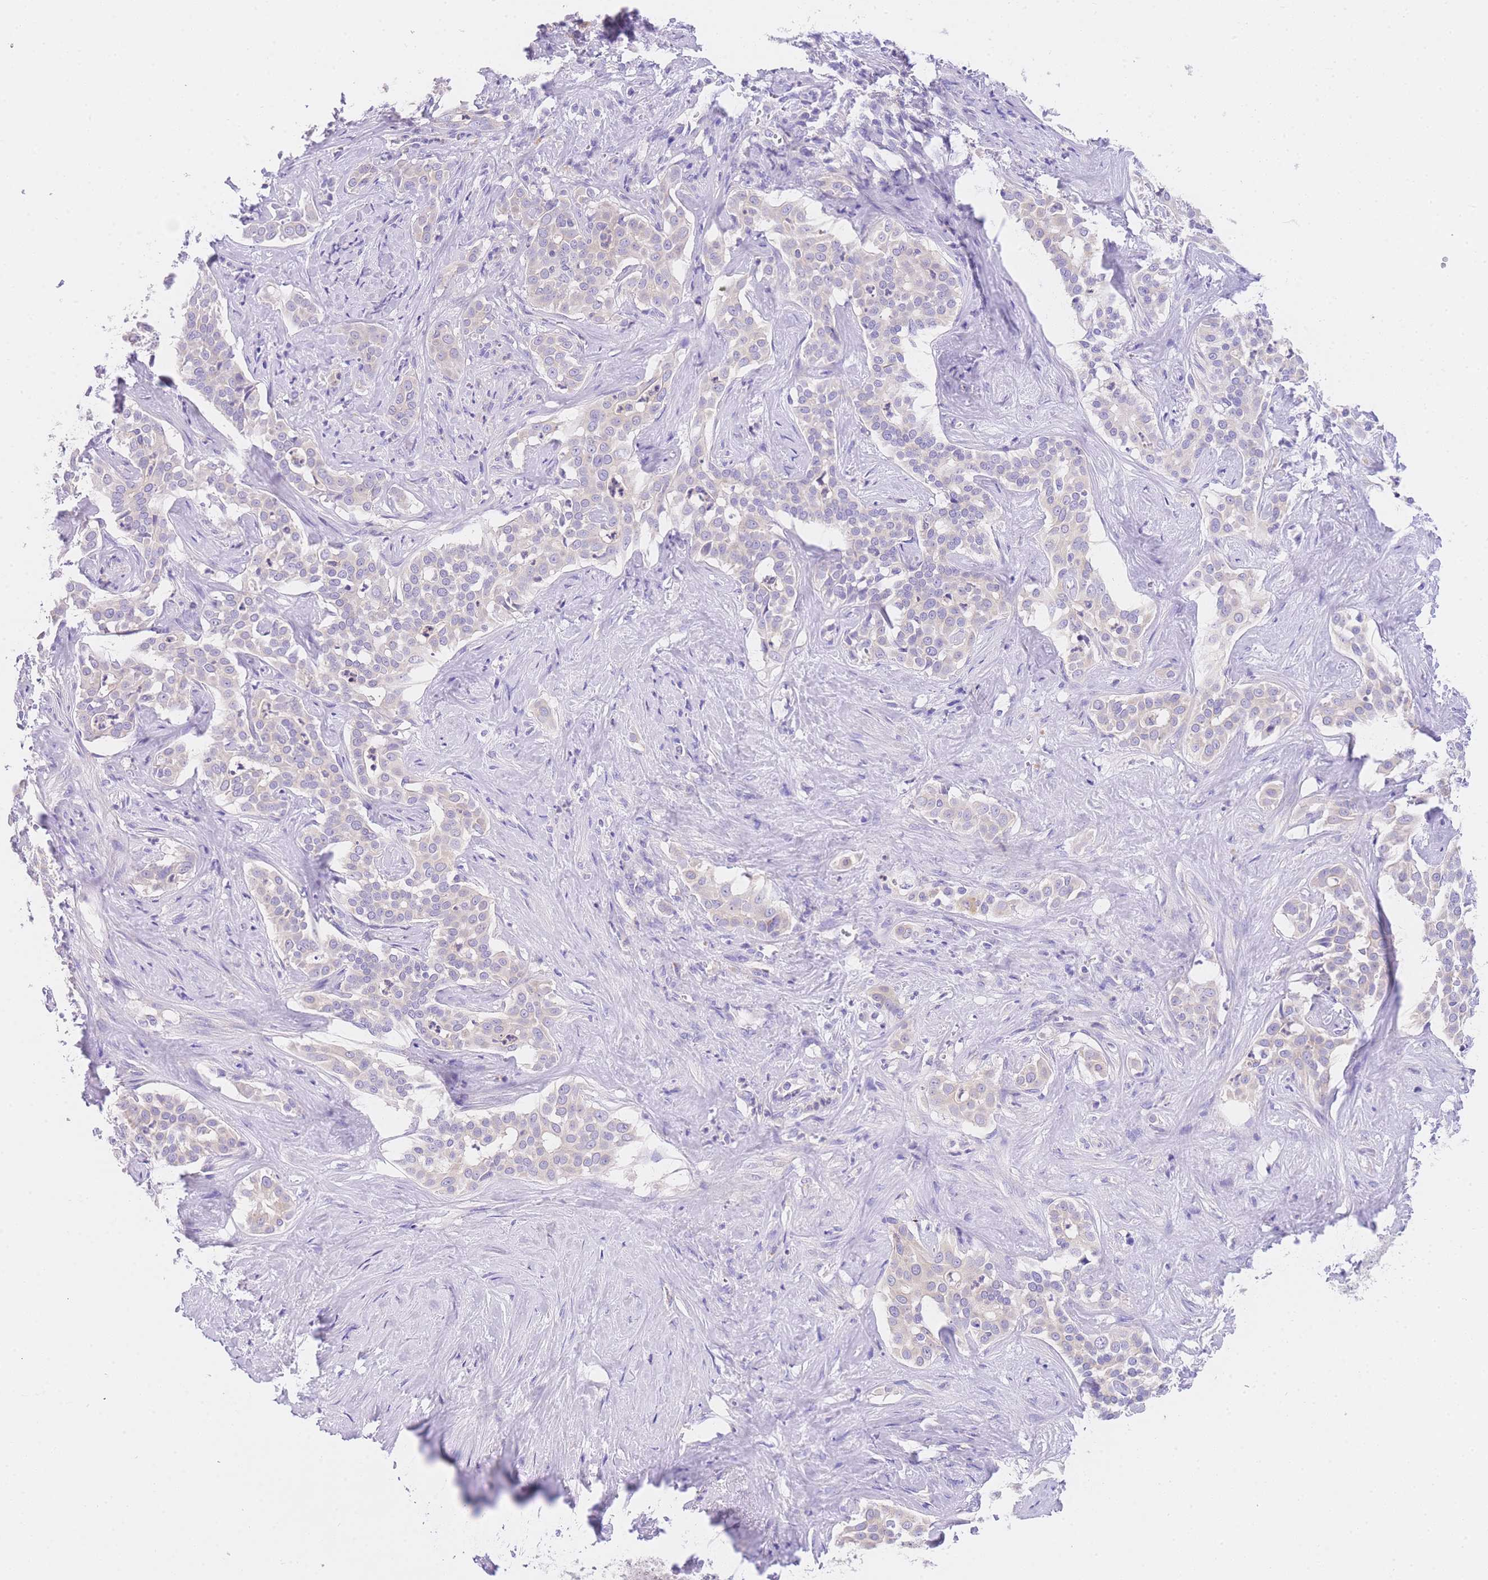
{"staining": {"intensity": "negative", "quantity": "none", "location": "none"}, "tissue": "liver cancer", "cell_type": "Tumor cells", "image_type": "cancer", "snomed": [{"axis": "morphology", "description": "Cholangiocarcinoma"}, {"axis": "topography", "description": "Liver"}], "caption": "Micrograph shows no protein expression in tumor cells of liver cancer tissue.", "gene": "EPN2", "patient": {"sex": "male", "age": 67}}